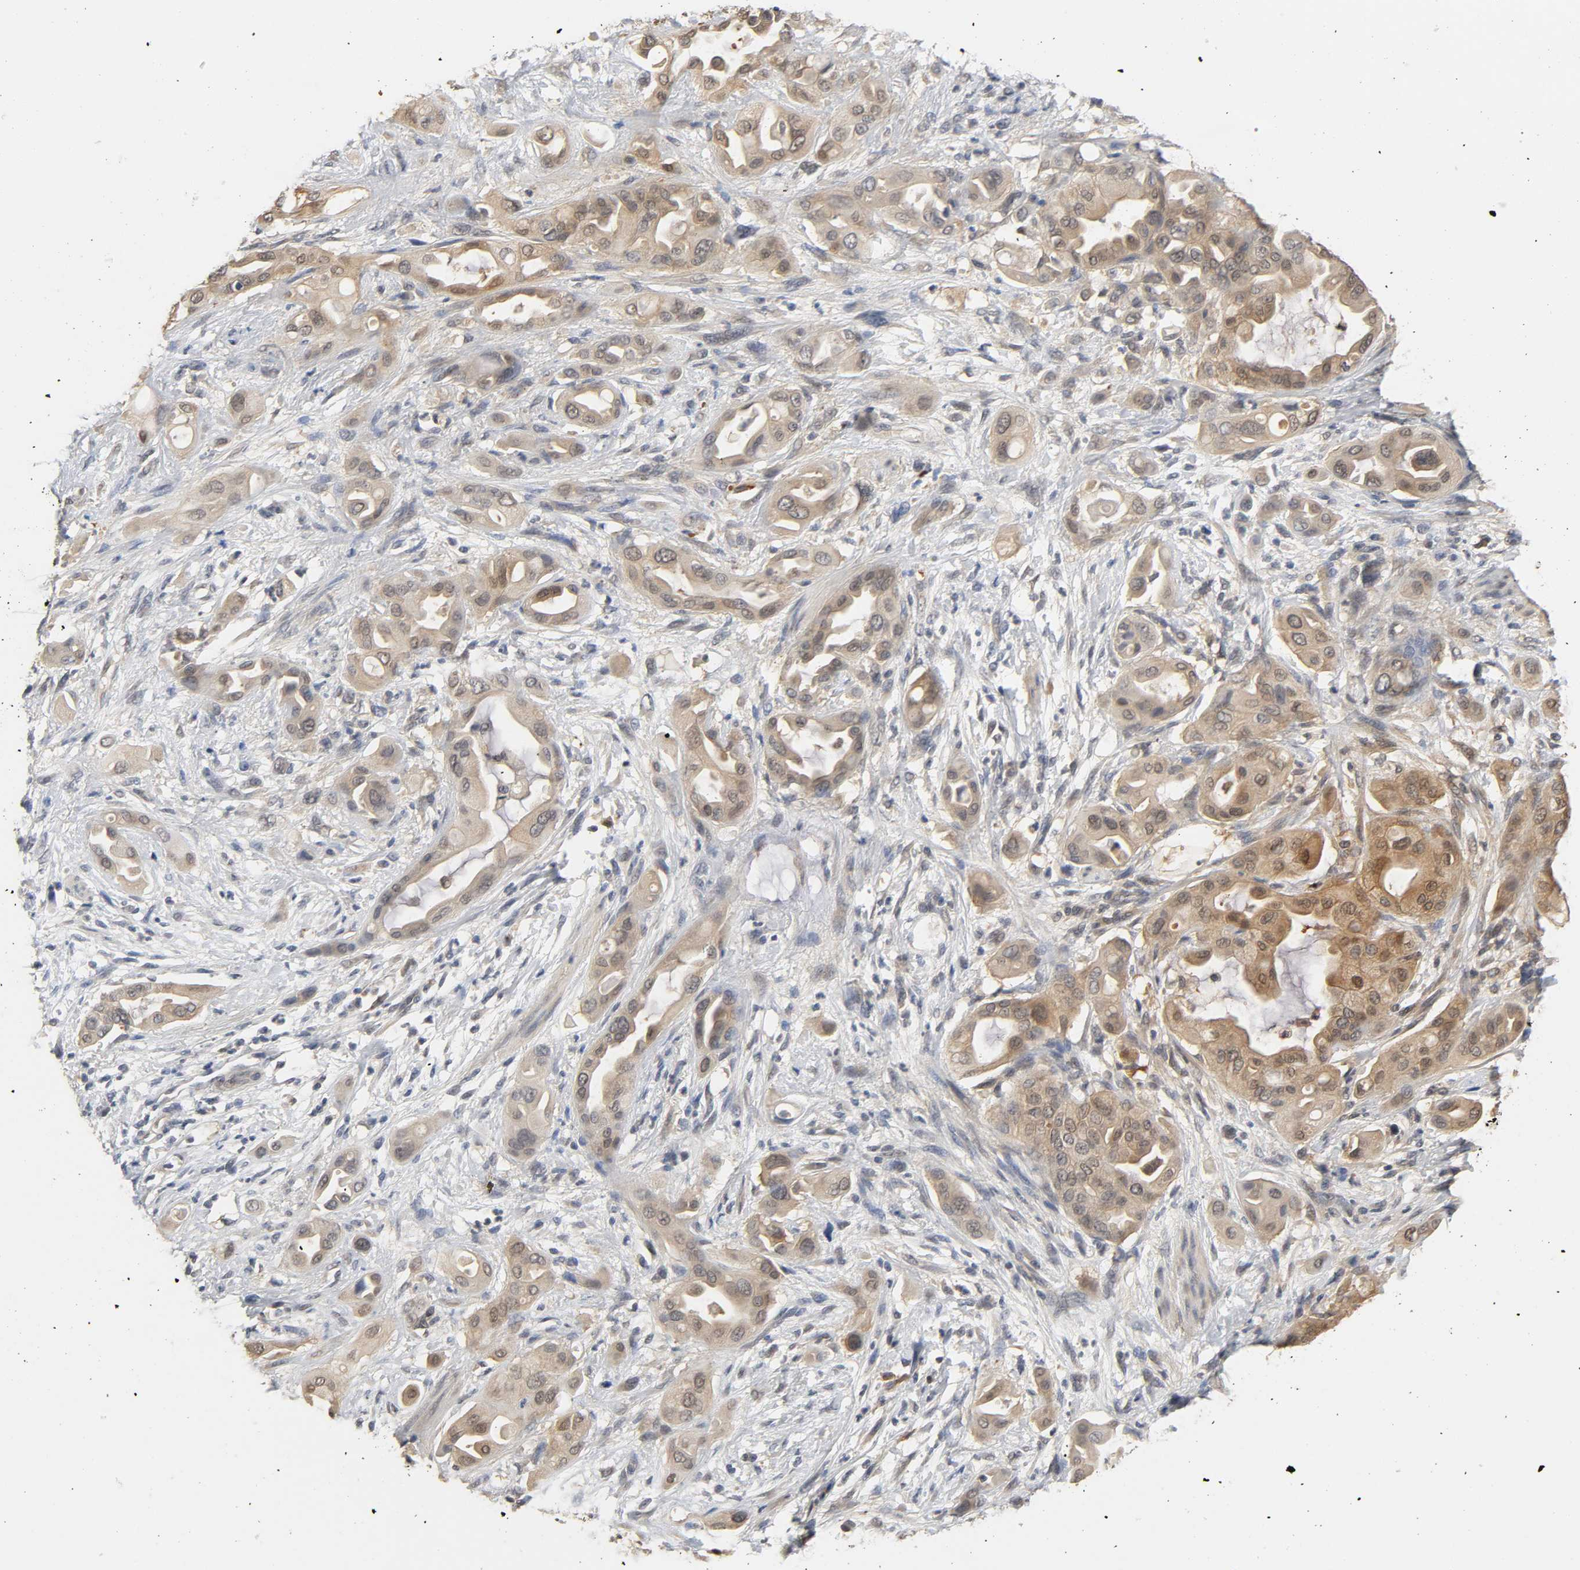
{"staining": {"intensity": "weak", "quantity": ">75%", "location": "cytoplasmic/membranous,nuclear"}, "tissue": "pancreatic cancer", "cell_type": "Tumor cells", "image_type": "cancer", "snomed": [{"axis": "morphology", "description": "Adenocarcinoma, NOS"}, {"axis": "morphology", "description": "Adenocarcinoma, metastatic, NOS"}, {"axis": "topography", "description": "Lymph node"}, {"axis": "topography", "description": "Pancreas"}, {"axis": "topography", "description": "Duodenum"}], "caption": "There is low levels of weak cytoplasmic/membranous and nuclear positivity in tumor cells of pancreatic cancer, as demonstrated by immunohistochemical staining (brown color).", "gene": "MIF", "patient": {"sex": "female", "age": 64}}